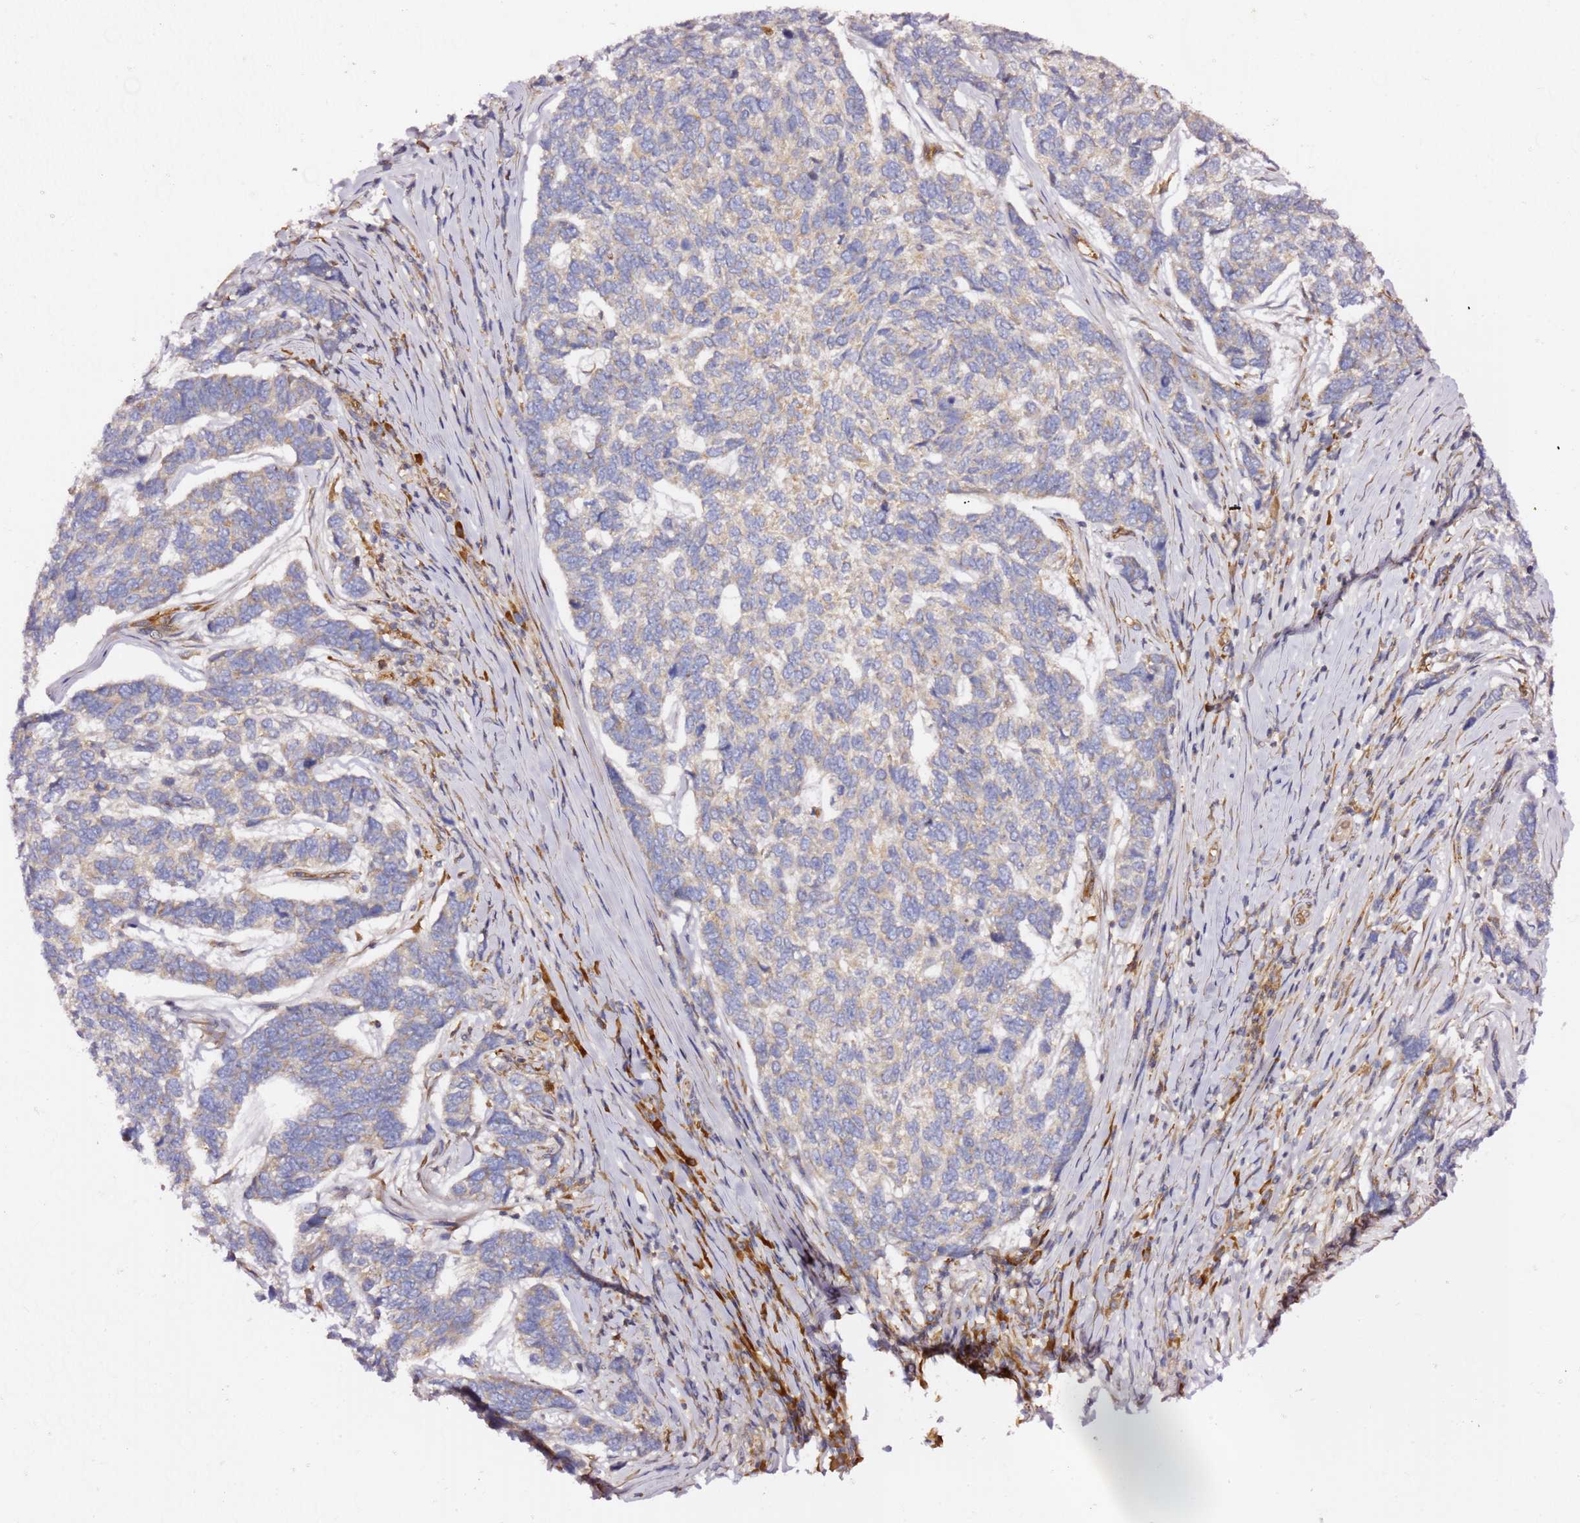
{"staining": {"intensity": "weak", "quantity": "<25%", "location": "cytoplasmic/membranous"}, "tissue": "skin cancer", "cell_type": "Tumor cells", "image_type": "cancer", "snomed": [{"axis": "morphology", "description": "Basal cell carcinoma"}, {"axis": "topography", "description": "Skin"}], "caption": "Tumor cells show no significant protein expression in basal cell carcinoma (skin). (DAB (3,3'-diaminobenzidine) immunohistochemistry (IHC) visualized using brightfield microscopy, high magnification).", "gene": "KIF7", "patient": {"sex": "female", "age": 65}}